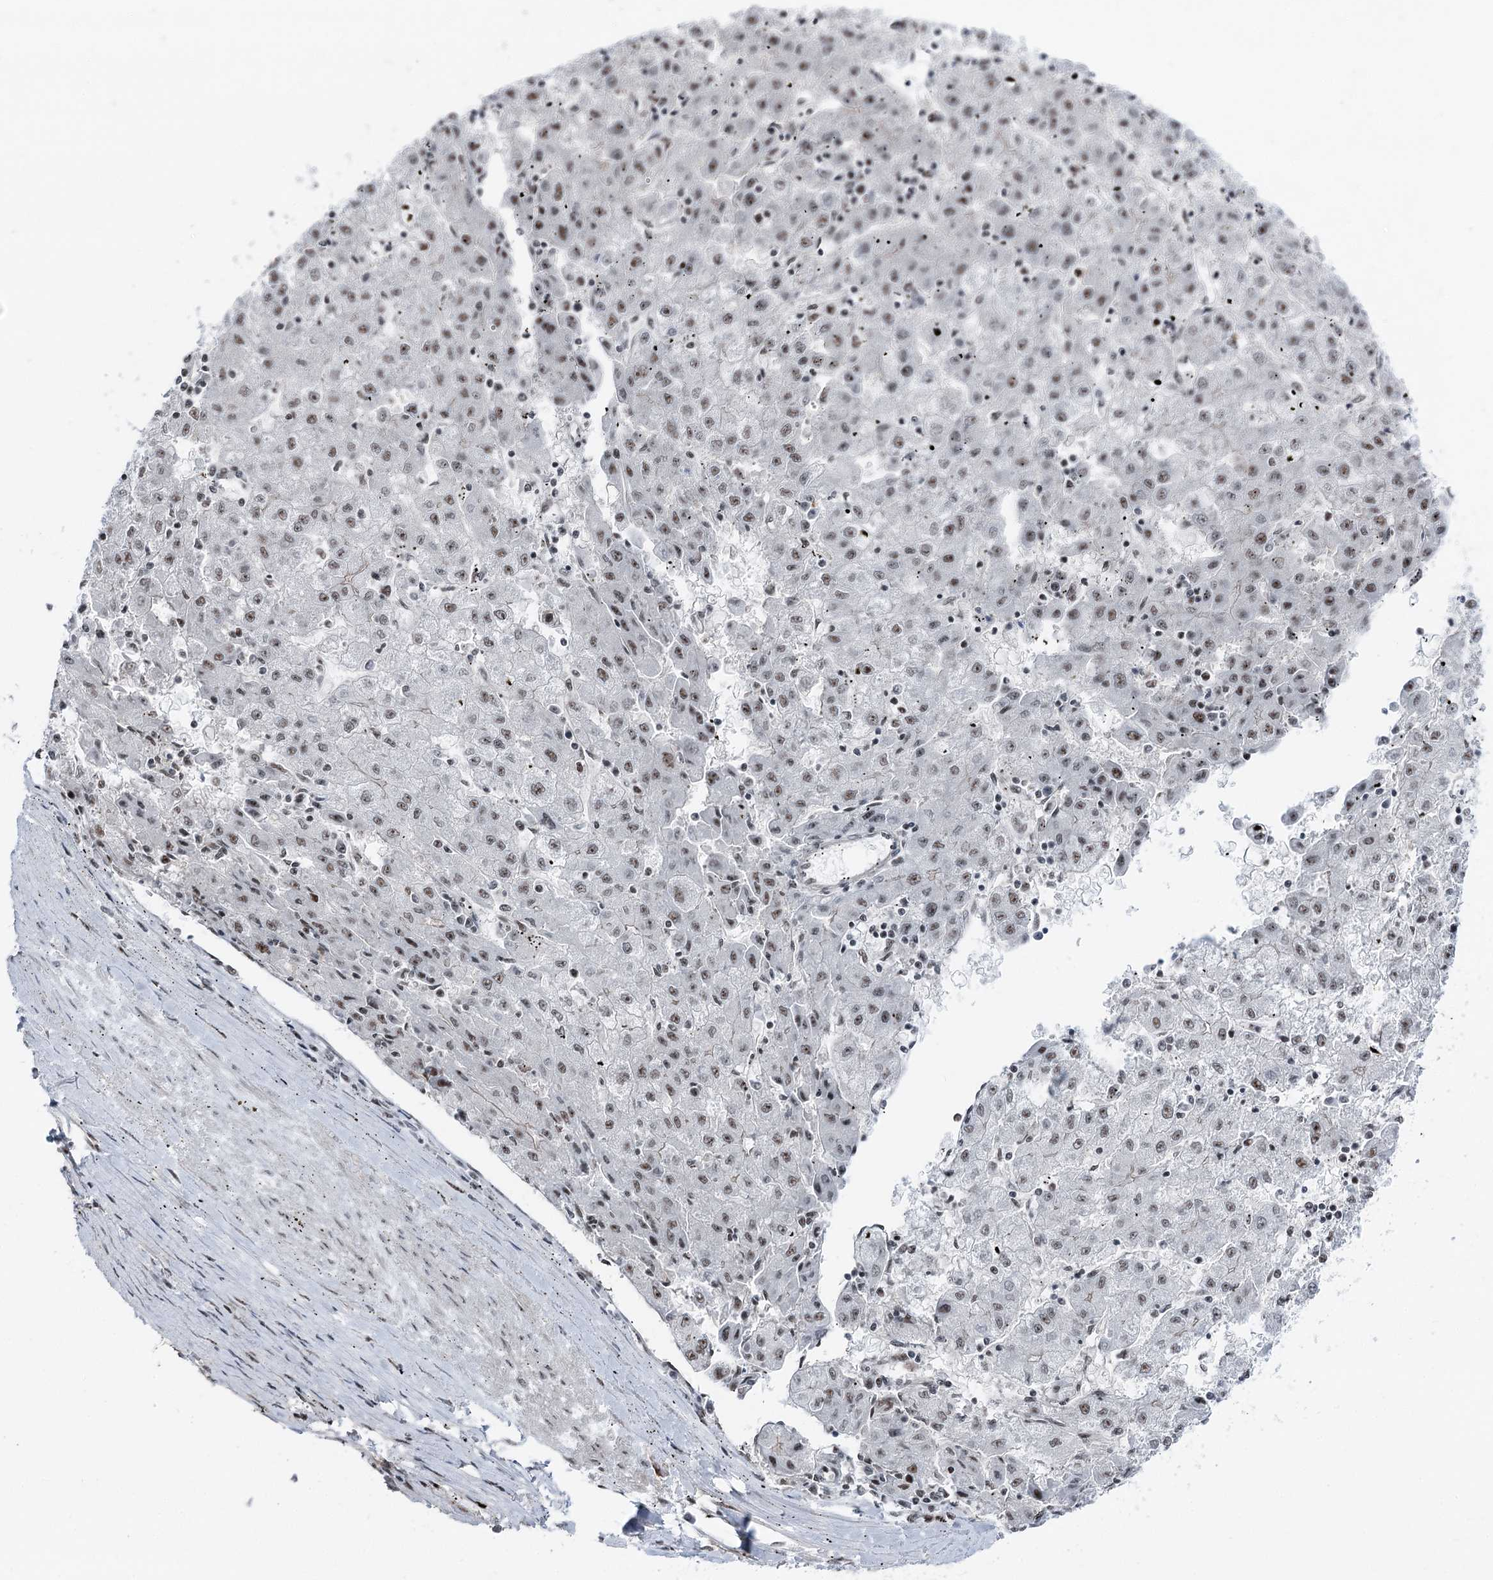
{"staining": {"intensity": "negative", "quantity": "none", "location": "none"}, "tissue": "liver cancer", "cell_type": "Tumor cells", "image_type": "cancer", "snomed": [{"axis": "morphology", "description": "Carcinoma, Hepatocellular, NOS"}, {"axis": "topography", "description": "Liver"}], "caption": "Tumor cells show no significant protein positivity in liver cancer (hepatocellular carcinoma).", "gene": "POLR2H", "patient": {"sex": "male", "age": 72}}